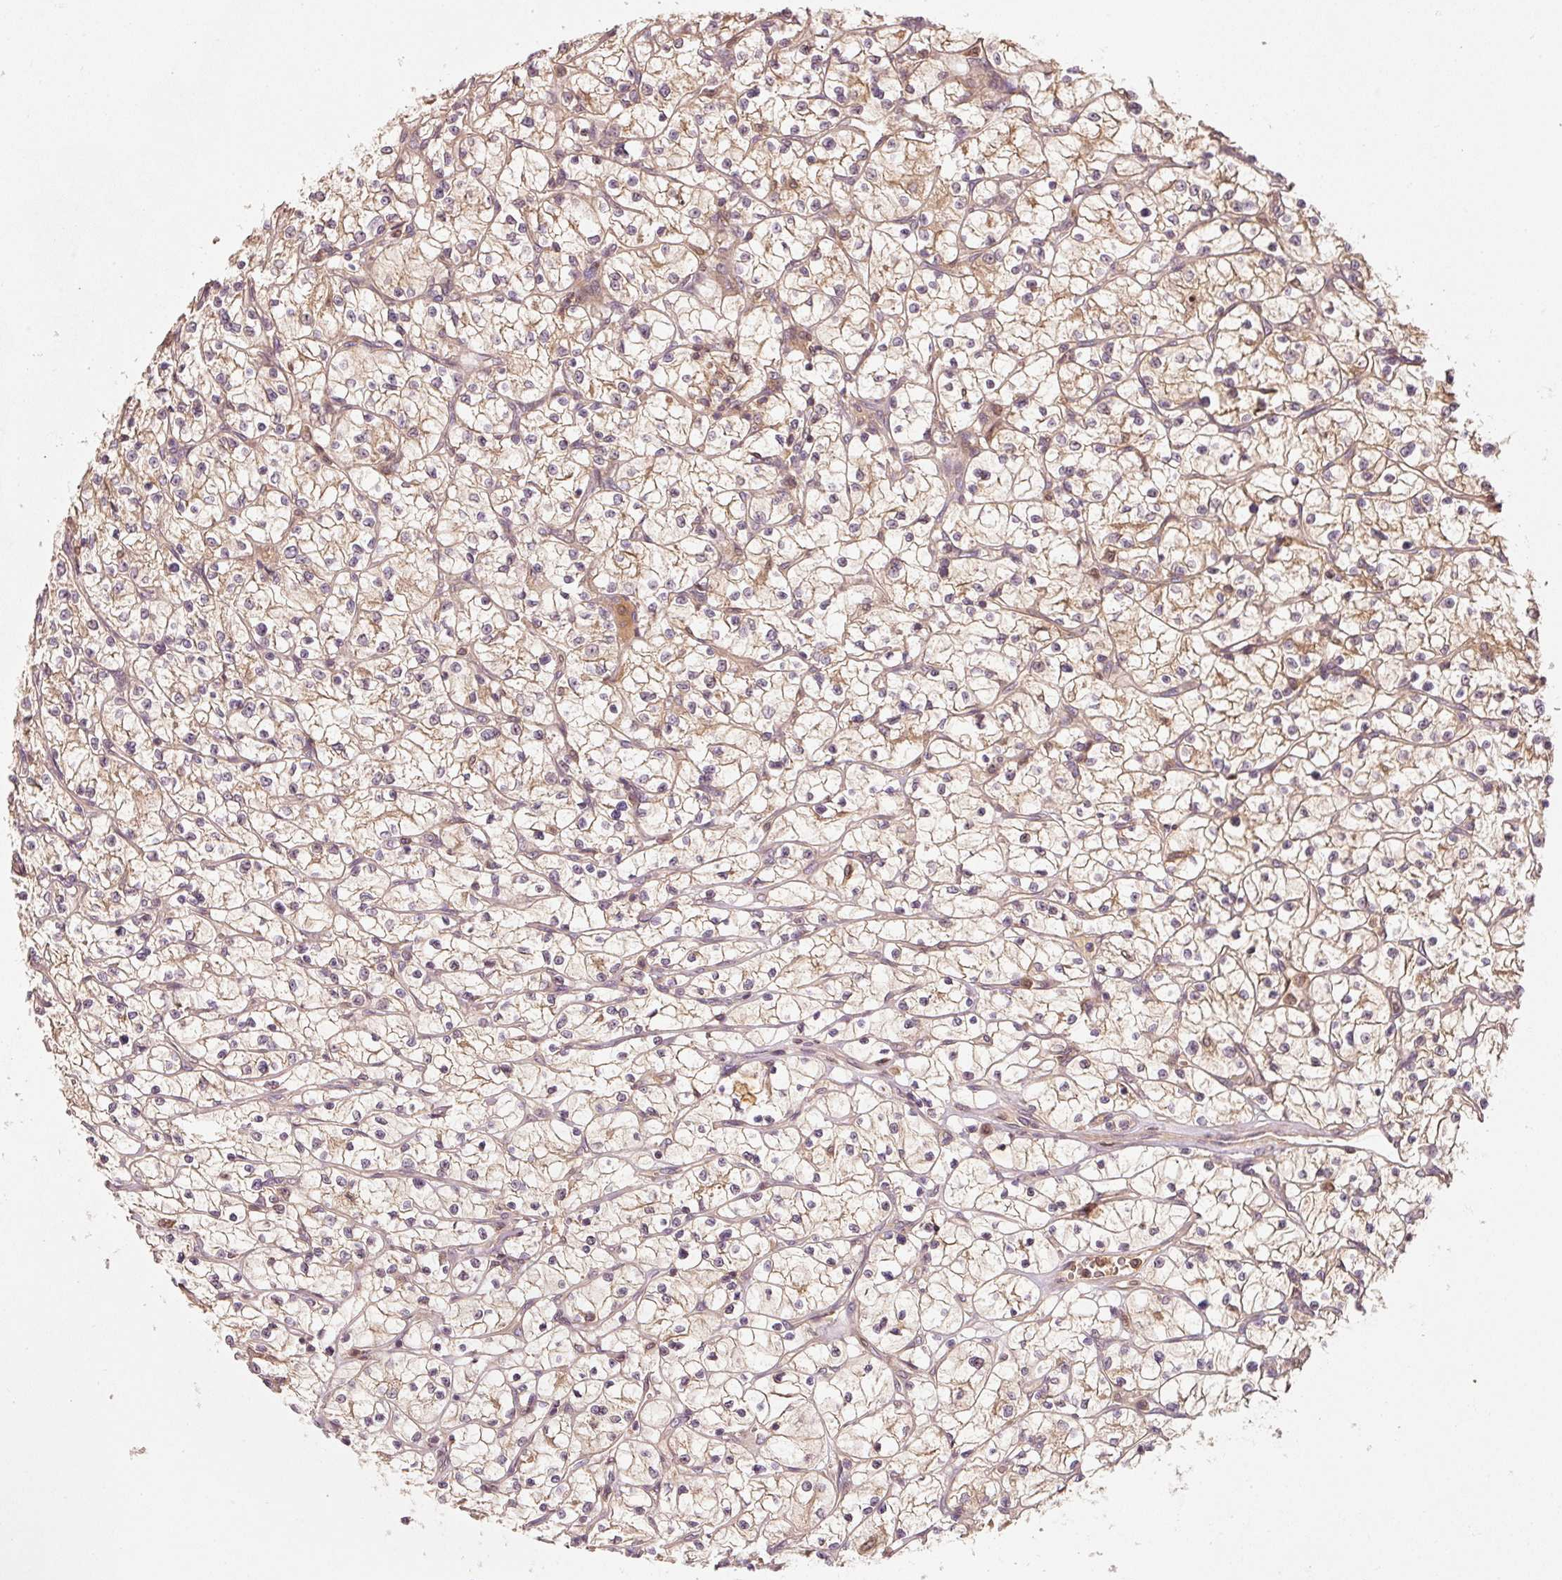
{"staining": {"intensity": "moderate", "quantity": ">75%", "location": "cytoplasmic/membranous"}, "tissue": "renal cancer", "cell_type": "Tumor cells", "image_type": "cancer", "snomed": [{"axis": "morphology", "description": "Adenocarcinoma, NOS"}, {"axis": "topography", "description": "Kidney"}], "caption": "Renal cancer stained with a brown dye displays moderate cytoplasmic/membranous positive positivity in about >75% of tumor cells.", "gene": "RRAS2", "patient": {"sex": "female", "age": 64}}